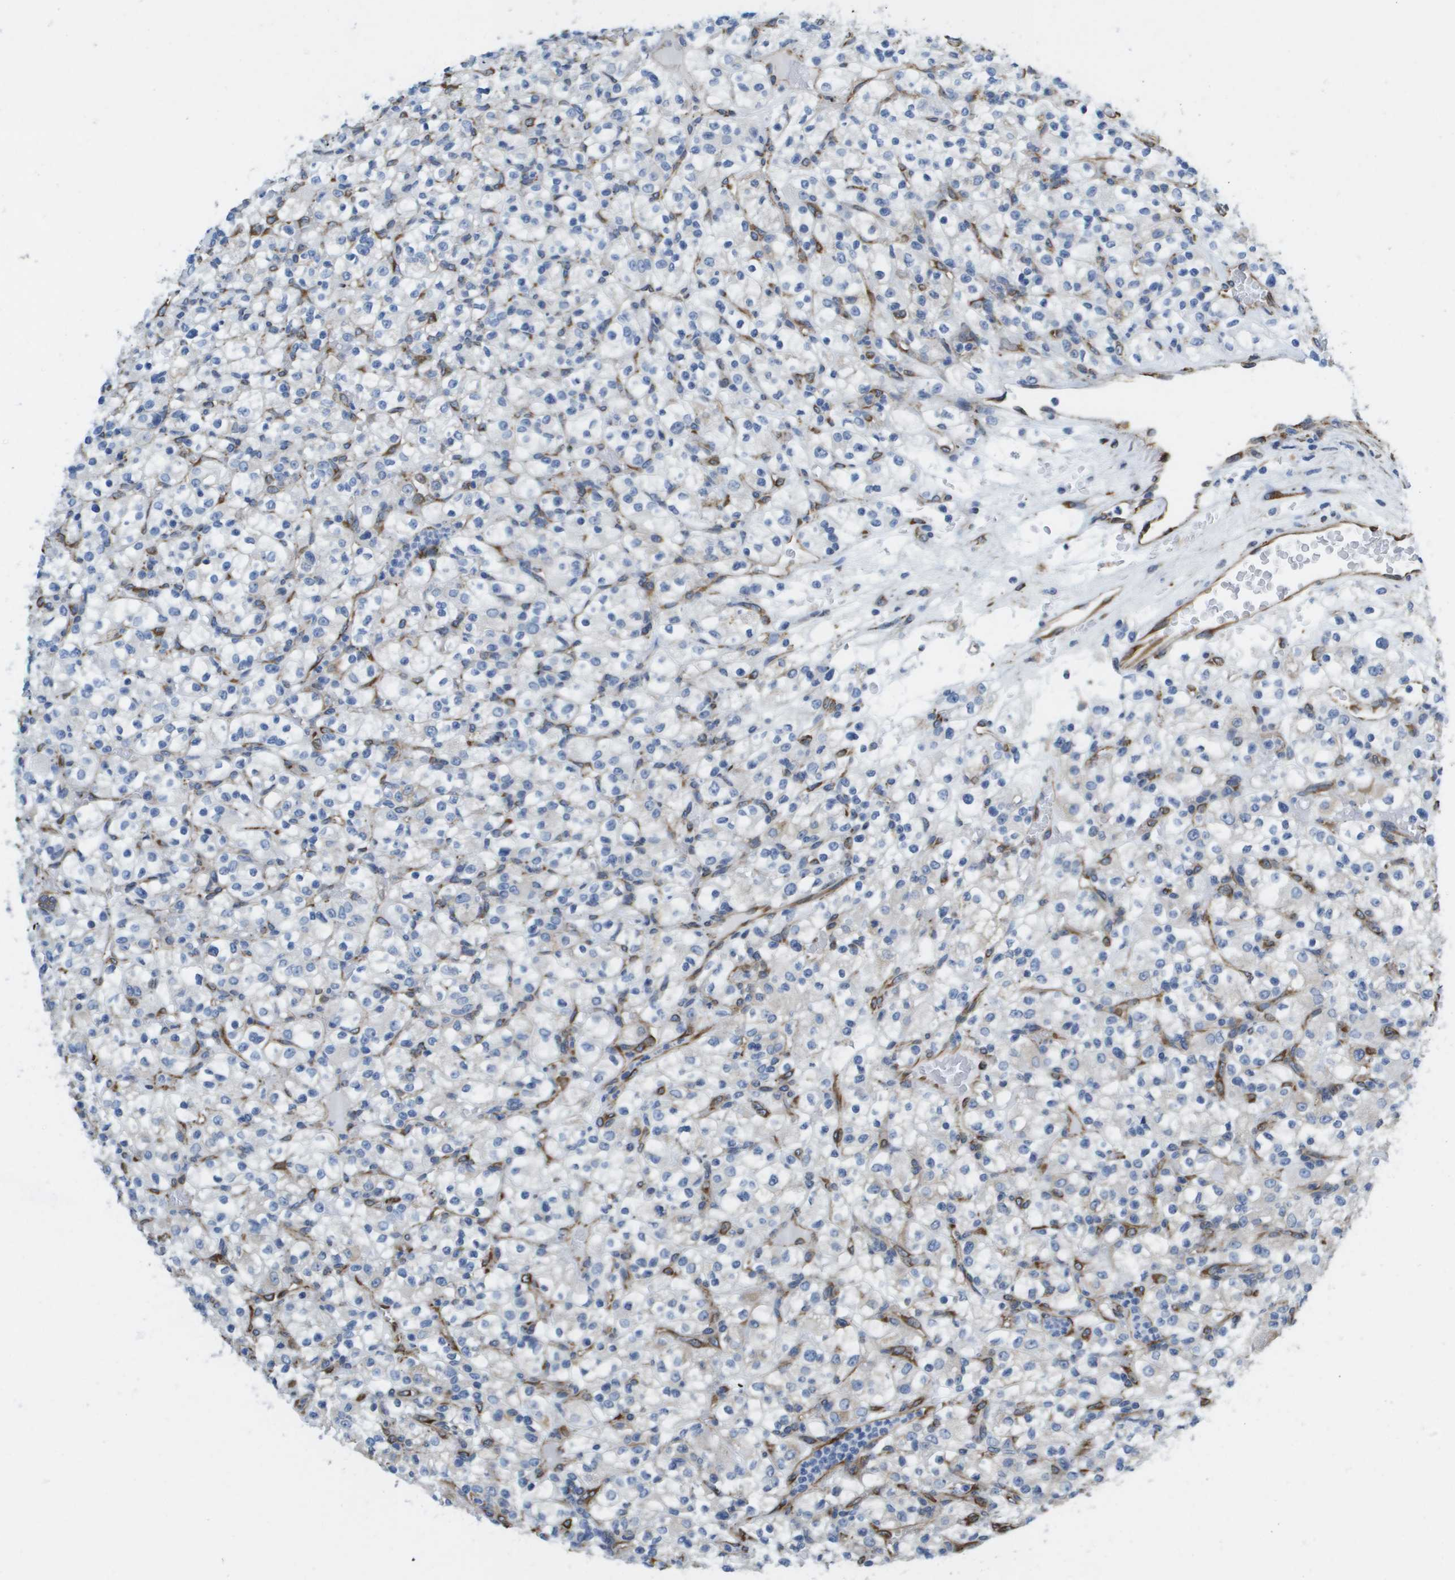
{"staining": {"intensity": "negative", "quantity": "none", "location": "none"}, "tissue": "renal cancer", "cell_type": "Tumor cells", "image_type": "cancer", "snomed": [{"axis": "morphology", "description": "Normal tissue, NOS"}, {"axis": "morphology", "description": "Adenocarcinoma, NOS"}, {"axis": "topography", "description": "Kidney"}], "caption": "A high-resolution histopathology image shows immunohistochemistry (IHC) staining of renal cancer, which reveals no significant positivity in tumor cells.", "gene": "ST3GAL2", "patient": {"sex": "female", "age": 72}}